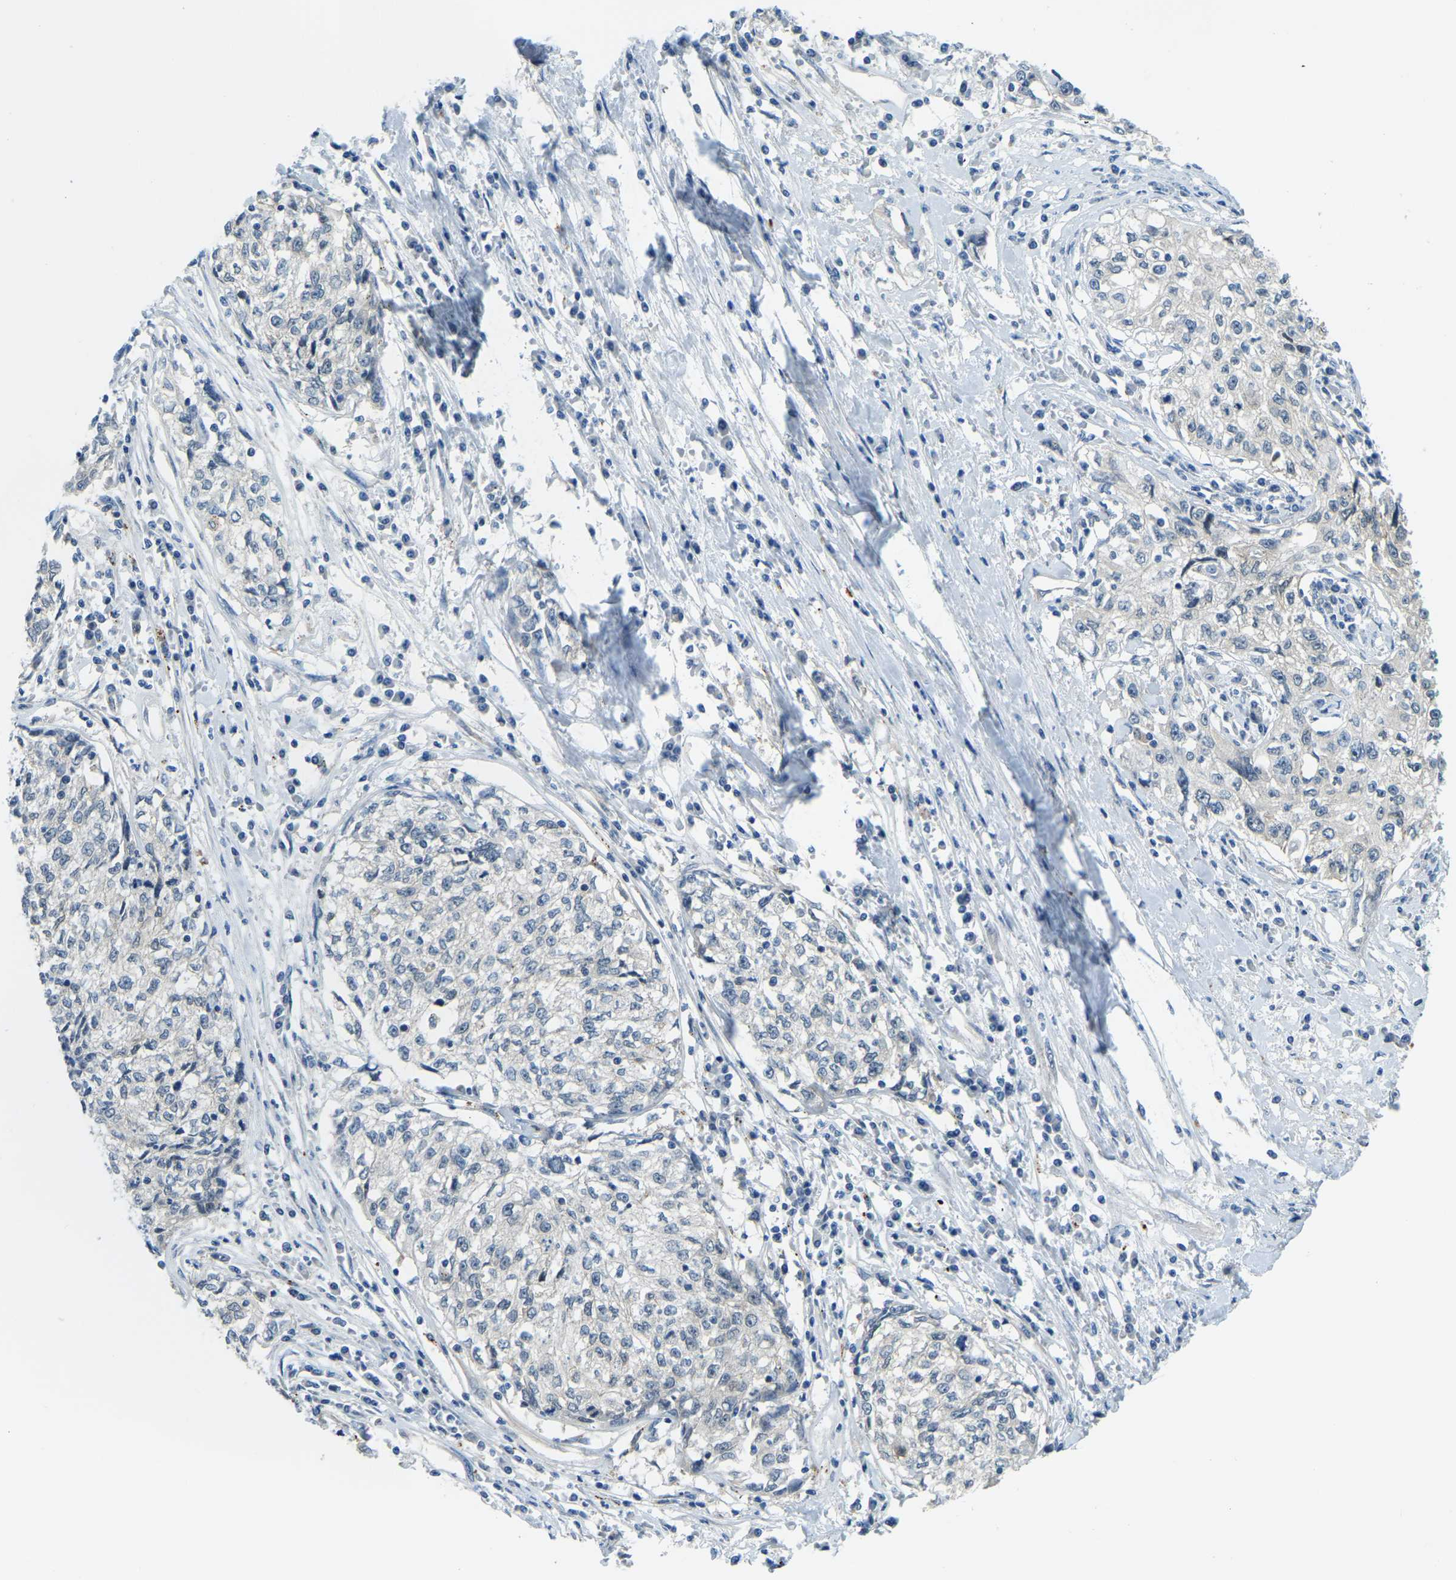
{"staining": {"intensity": "negative", "quantity": "none", "location": "none"}, "tissue": "cervical cancer", "cell_type": "Tumor cells", "image_type": "cancer", "snomed": [{"axis": "morphology", "description": "Squamous cell carcinoma, NOS"}, {"axis": "topography", "description": "Cervix"}], "caption": "DAB (3,3'-diaminobenzidine) immunohistochemical staining of cervical cancer (squamous cell carcinoma) displays no significant positivity in tumor cells.", "gene": "NME8", "patient": {"sex": "female", "age": 57}}